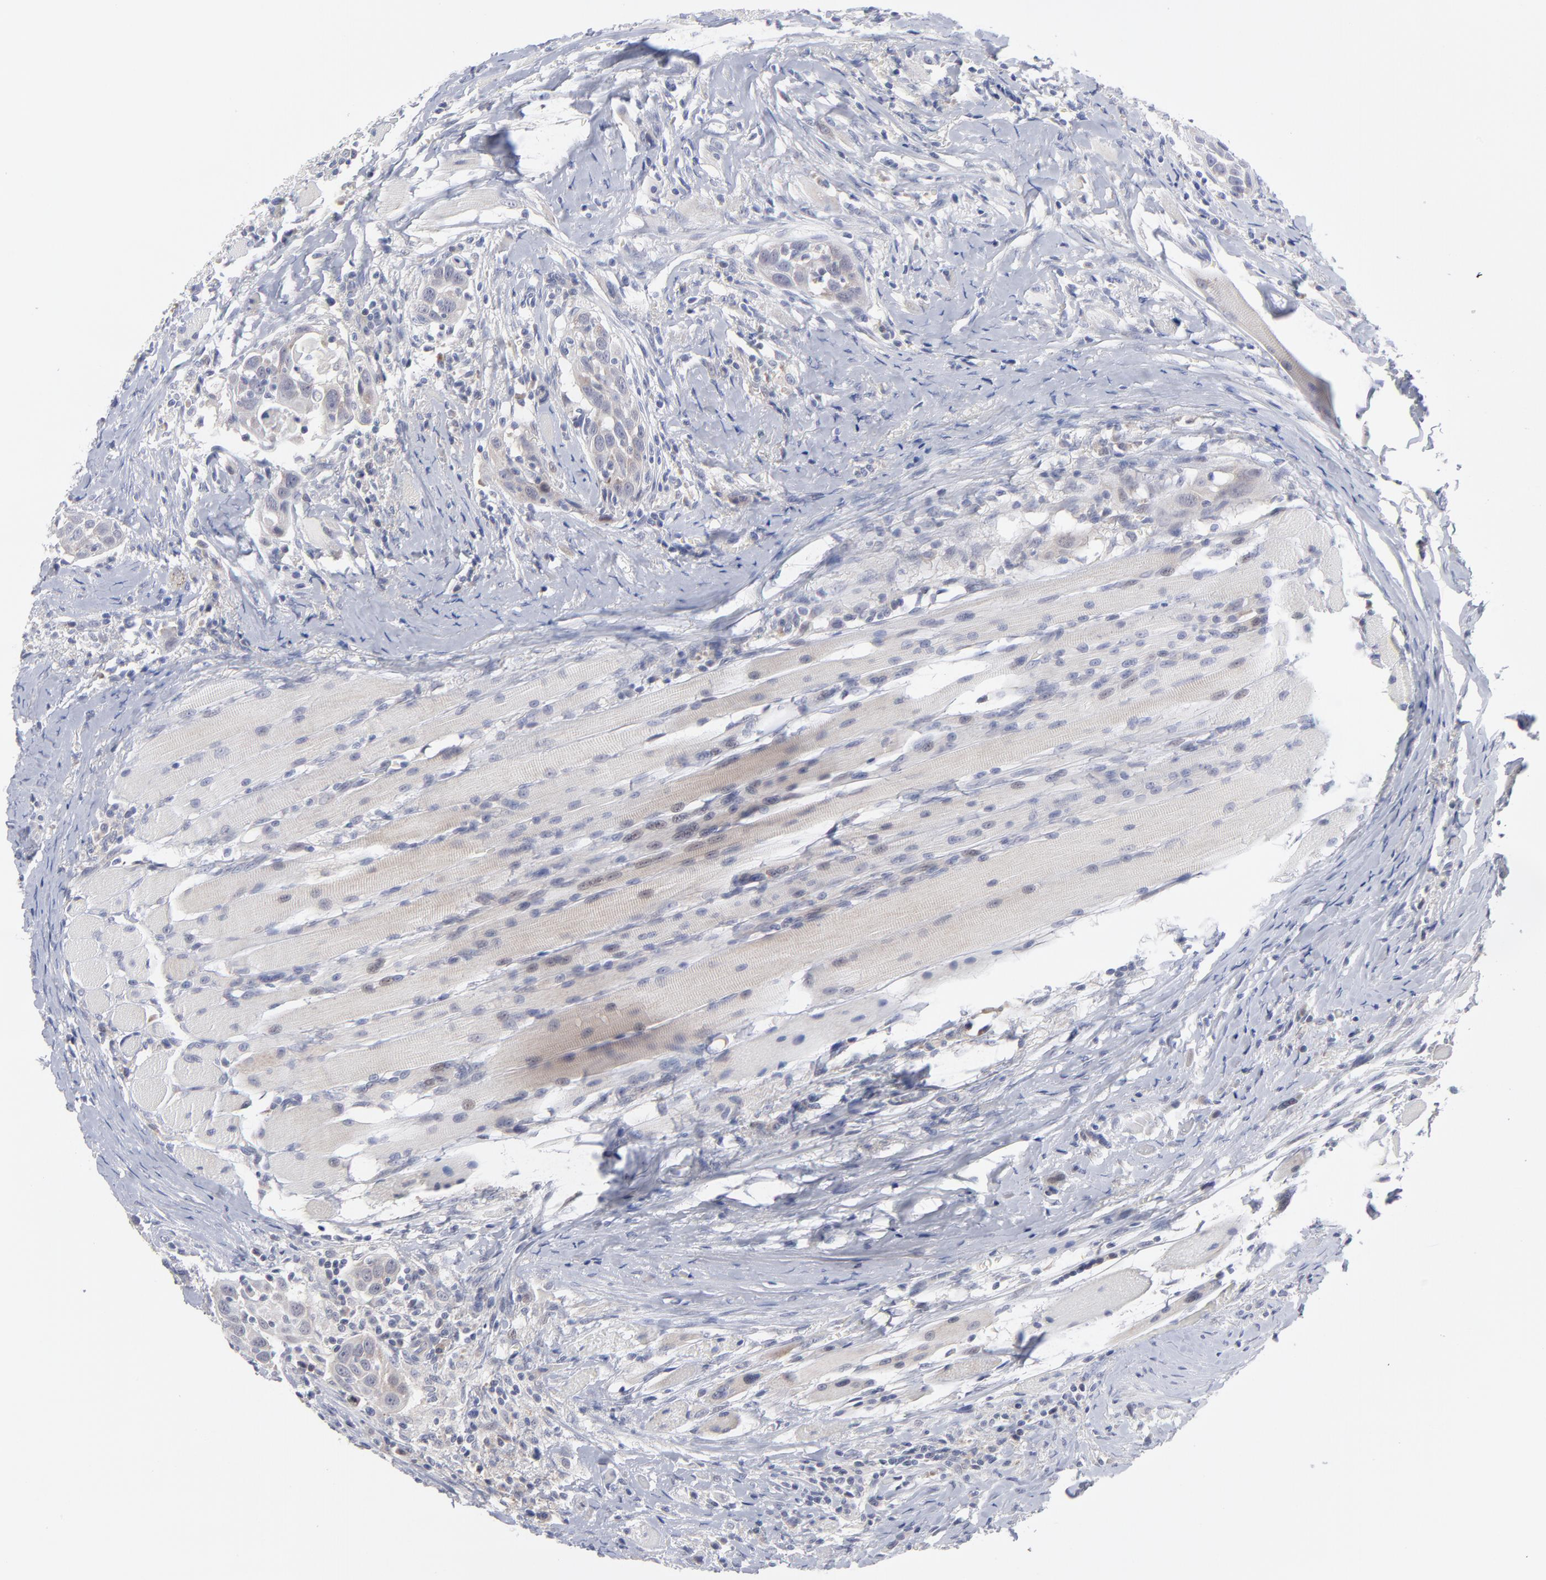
{"staining": {"intensity": "negative", "quantity": "none", "location": "none"}, "tissue": "head and neck cancer", "cell_type": "Tumor cells", "image_type": "cancer", "snomed": [{"axis": "morphology", "description": "Squamous cell carcinoma, NOS"}, {"axis": "topography", "description": "Oral tissue"}, {"axis": "topography", "description": "Head-Neck"}], "caption": "DAB immunohistochemical staining of head and neck cancer (squamous cell carcinoma) demonstrates no significant expression in tumor cells.", "gene": "RPS24", "patient": {"sex": "female", "age": 50}}